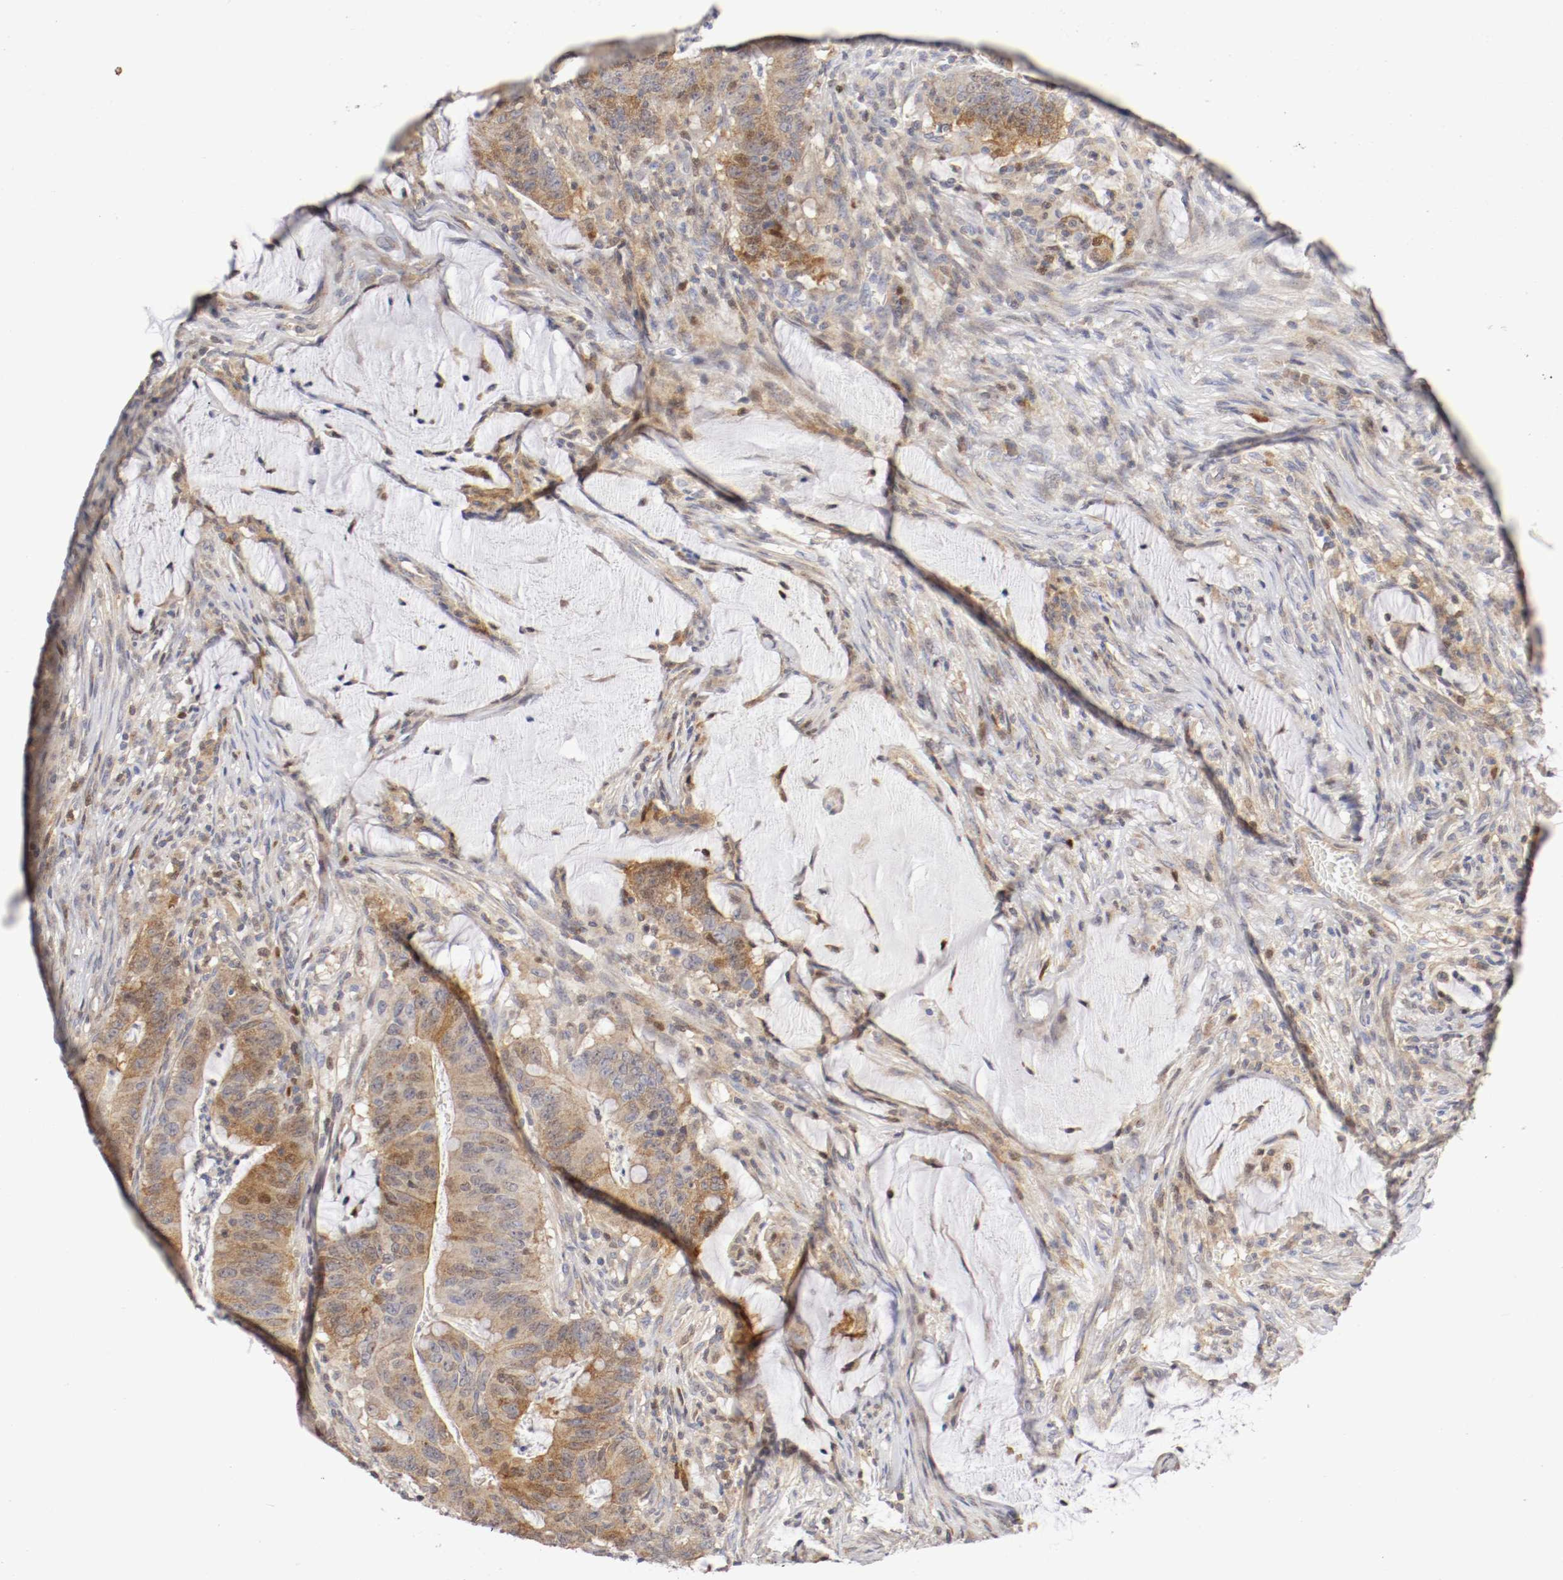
{"staining": {"intensity": "moderate", "quantity": ">75%", "location": "cytoplasmic/membranous,nuclear"}, "tissue": "colorectal cancer", "cell_type": "Tumor cells", "image_type": "cancer", "snomed": [{"axis": "morphology", "description": "Adenocarcinoma, NOS"}, {"axis": "topography", "description": "Colon"}], "caption": "Colorectal adenocarcinoma stained with a brown dye exhibits moderate cytoplasmic/membranous and nuclear positive staining in approximately >75% of tumor cells.", "gene": "CDK6", "patient": {"sex": "male", "age": 45}}